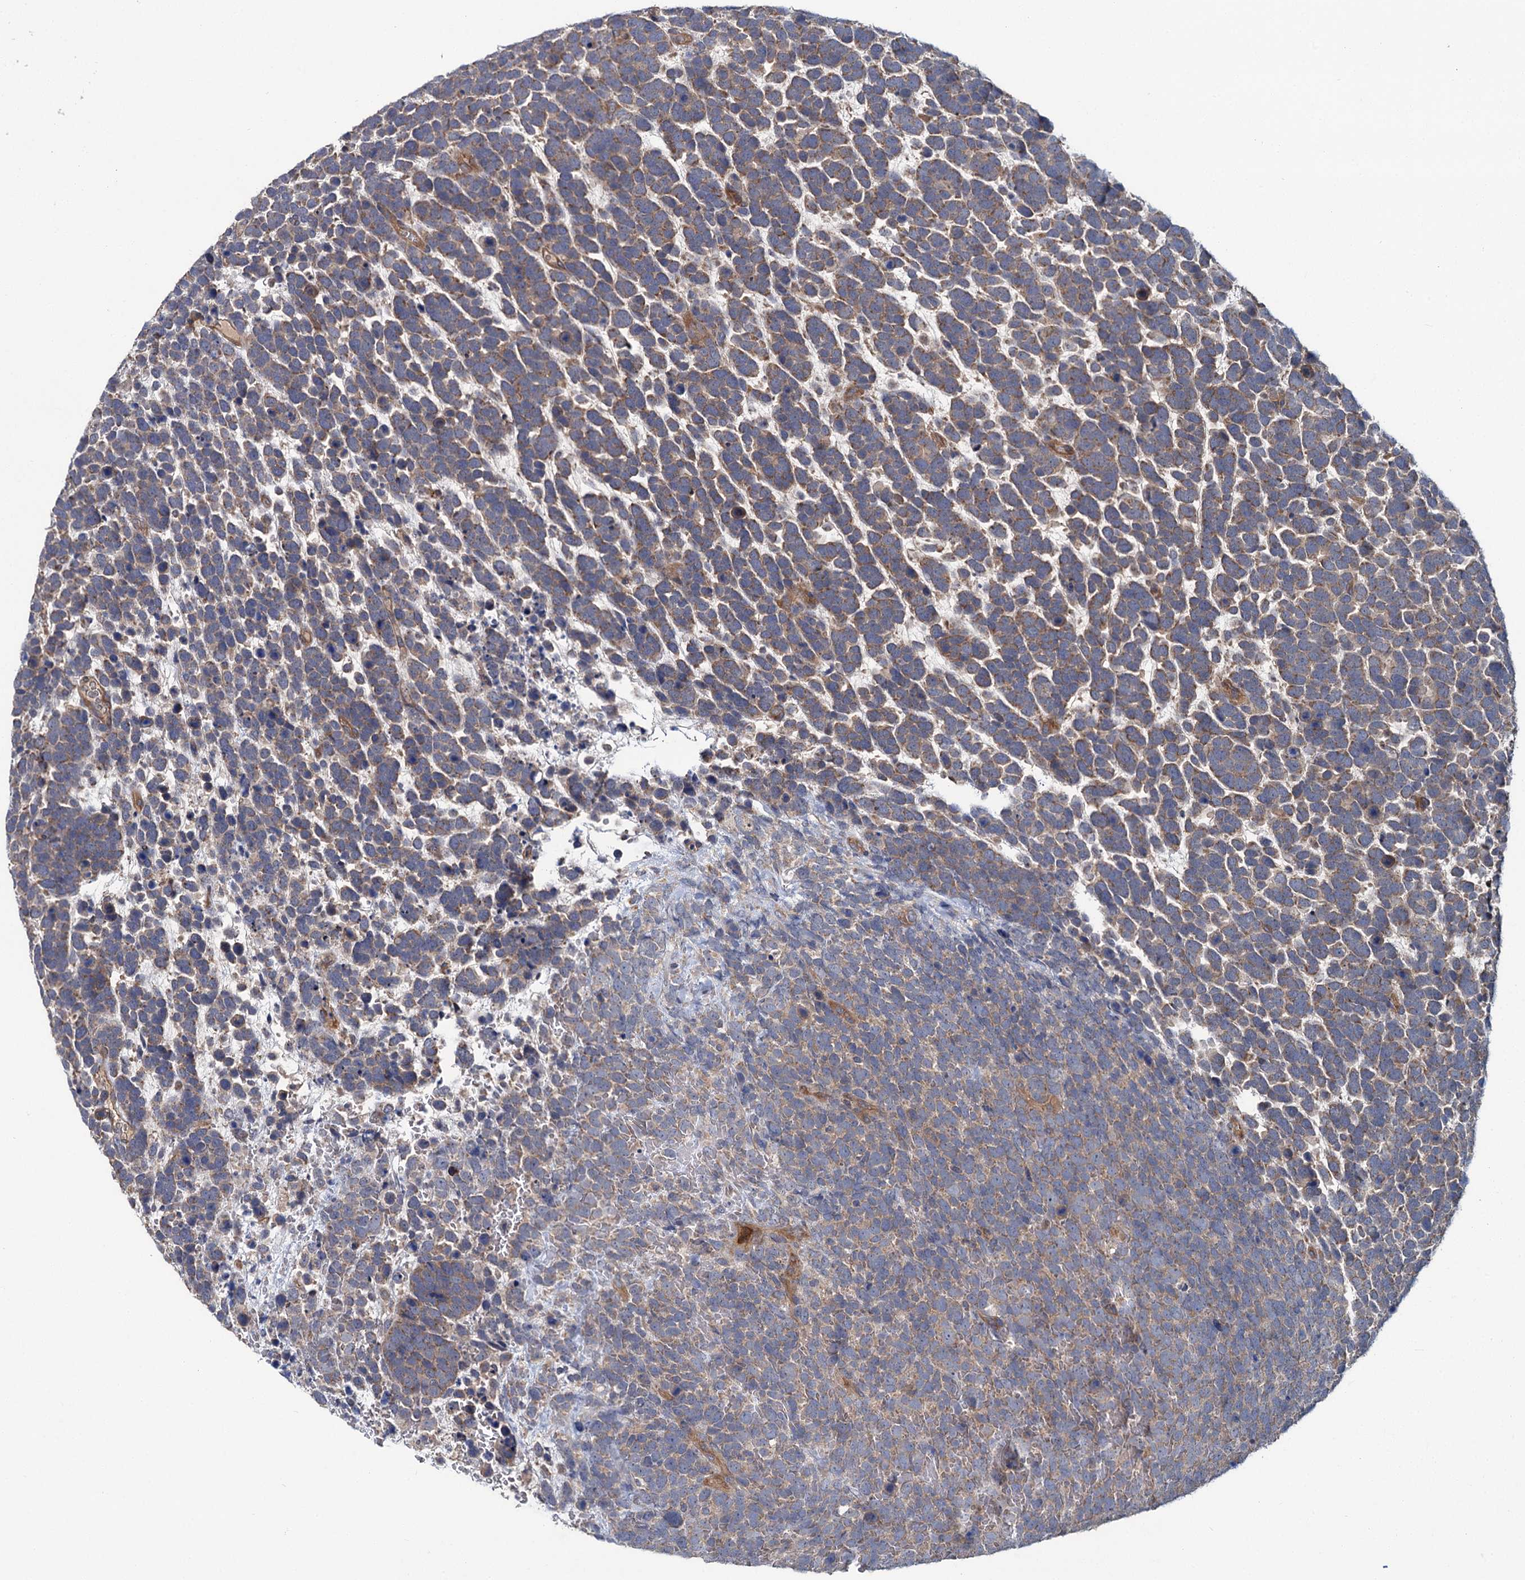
{"staining": {"intensity": "moderate", "quantity": "25%-75%", "location": "cytoplasmic/membranous"}, "tissue": "urothelial cancer", "cell_type": "Tumor cells", "image_type": "cancer", "snomed": [{"axis": "morphology", "description": "Urothelial carcinoma, High grade"}, {"axis": "topography", "description": "Urinary bladder"}], "caption": "DAB (3,3'-diaminobenzidine) immunohistochemical staining of urothelial carcinoma (high-grade) reveals moderate cytoplasmic/membranous protein positivity in approximately 25%-75% of tumor cells.", "gene": "DYNC2H1", "patient": {"sex": "female", "age": 82}}